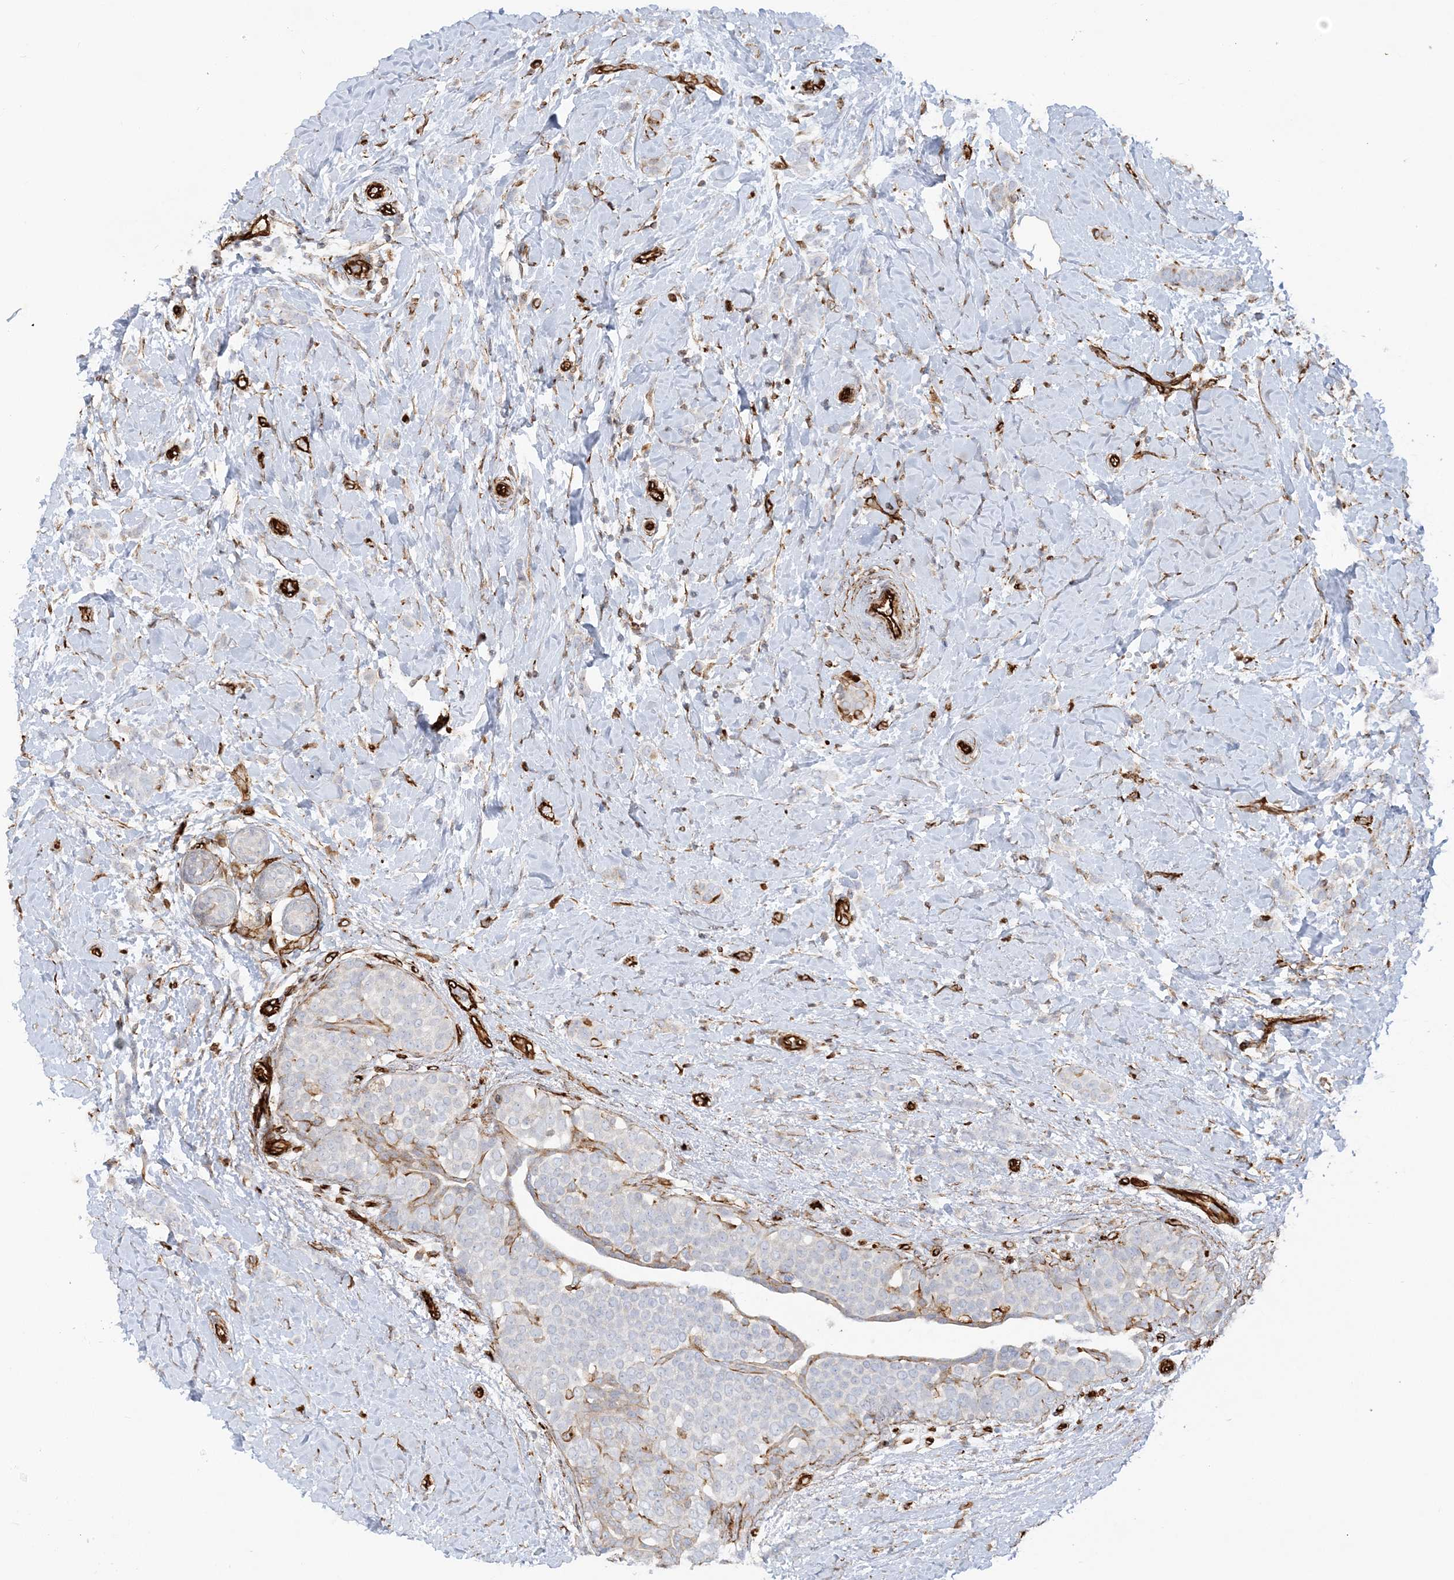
{"staining": {"intensity": "negative", "quantity": "none", "location": "none"}, "tissue": "breast cancer", "cell_type": "Tumor cells", "image_type": "cancer", "snomed": [{"axis": "morphology", "description": "Lobular carcinoma, in situ"}, {"axis": "morphology", "description": "Lobular carcinoma"}, {"axis": "topography", "description": "Breast"}], "caption": "This image is of lobular carcinoma in situ (breast) stained with immunohistochemistry to label a protein in brown with the nuclei are counter-stained blue. There is no positivity in tumor cells.", "gene": "SCLT1", "patient": {"sex": "female", "age": 41}}